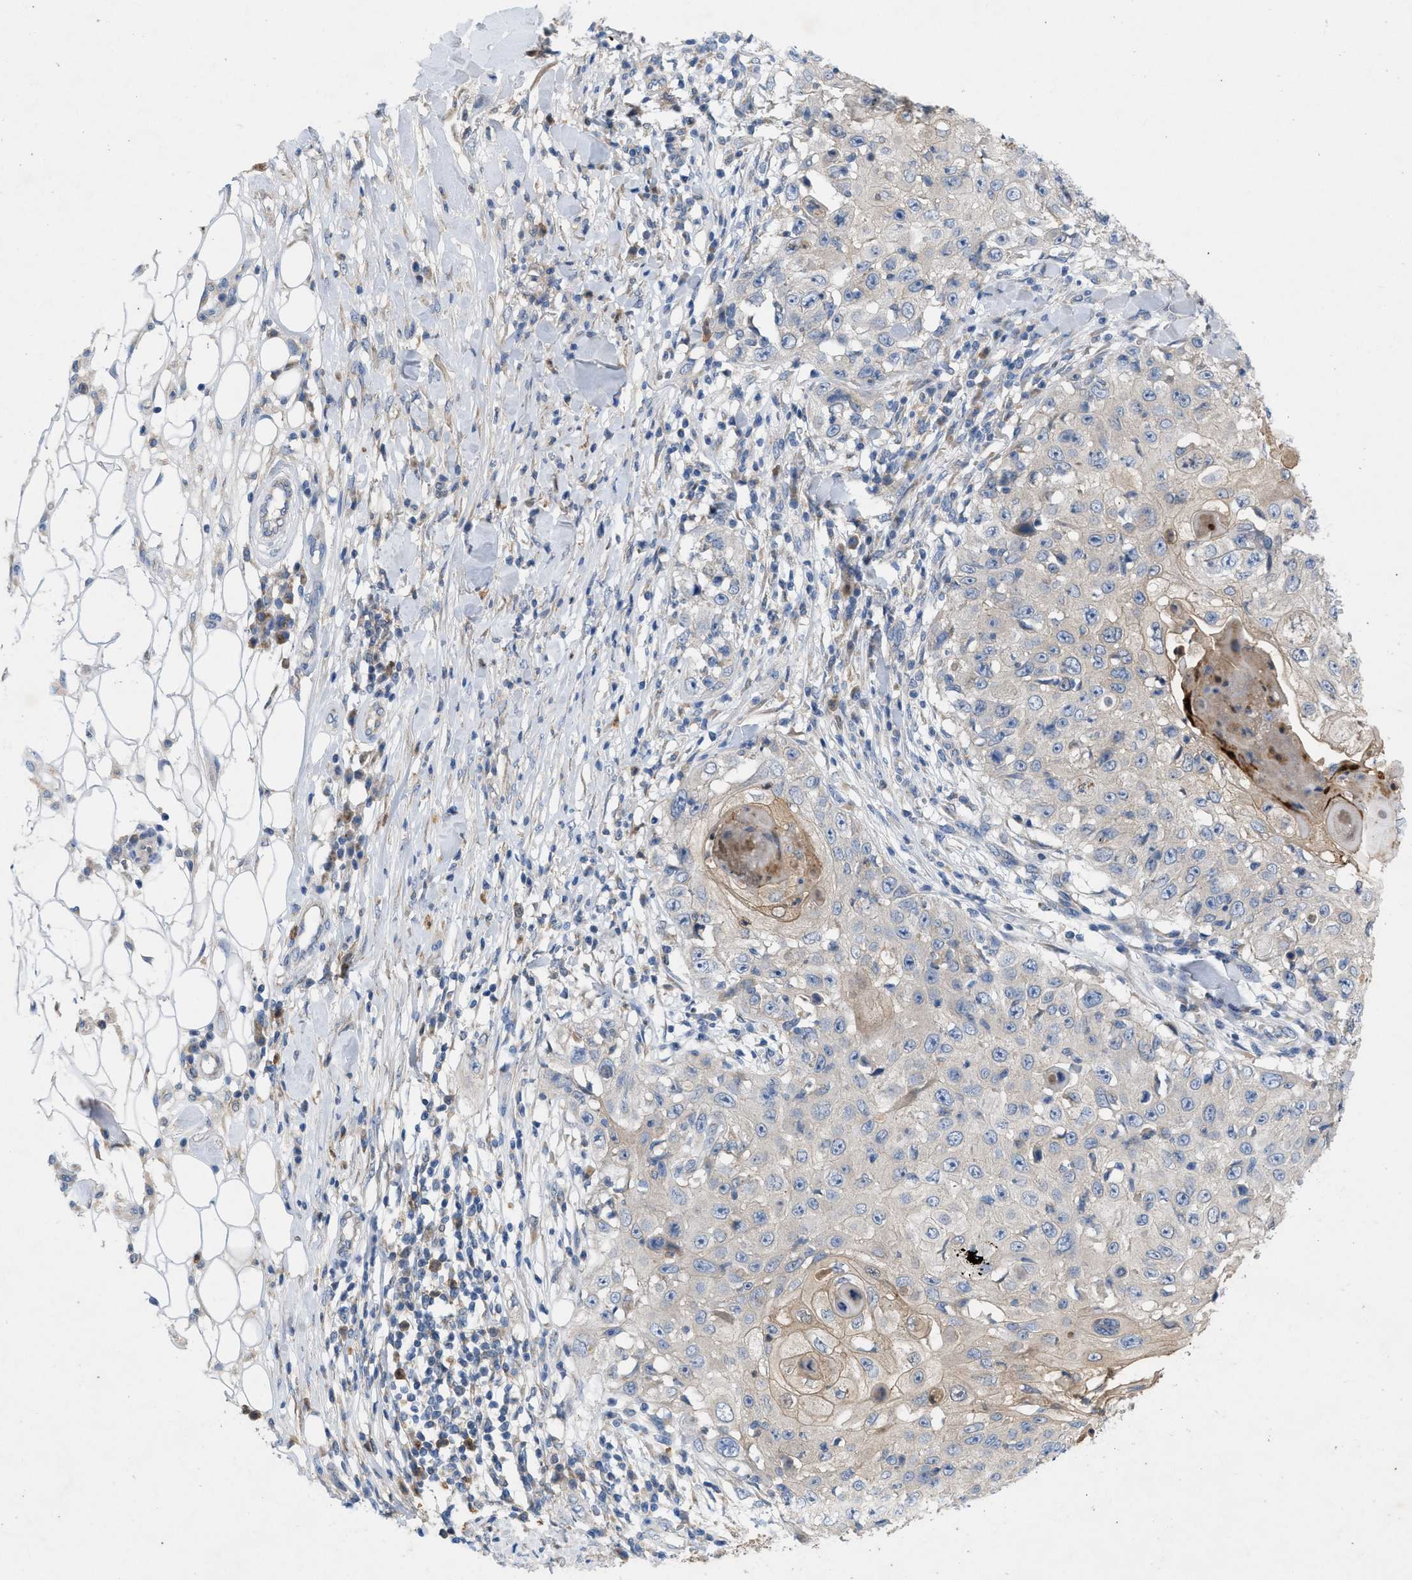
{"staining": {"intensity": "negative", "quantity": "none", "location": "none"}, "tissue": "skin cancer", "cell_type": "Tumor cells", "image_type": "cancer", "snomed": [{"axis": "morphology", "description": "Squamous cell carcinoma, NOS"}, {"axis": "topography", "description": "Skin"}], "caption": "A photomicrograph of skin cancer (squamous cell carcinoma) stained for a protein demonstrates no brown staining in tumor cells.", "gene": "PLPPR5", "patient": {"sex": "male", "age": 86}}